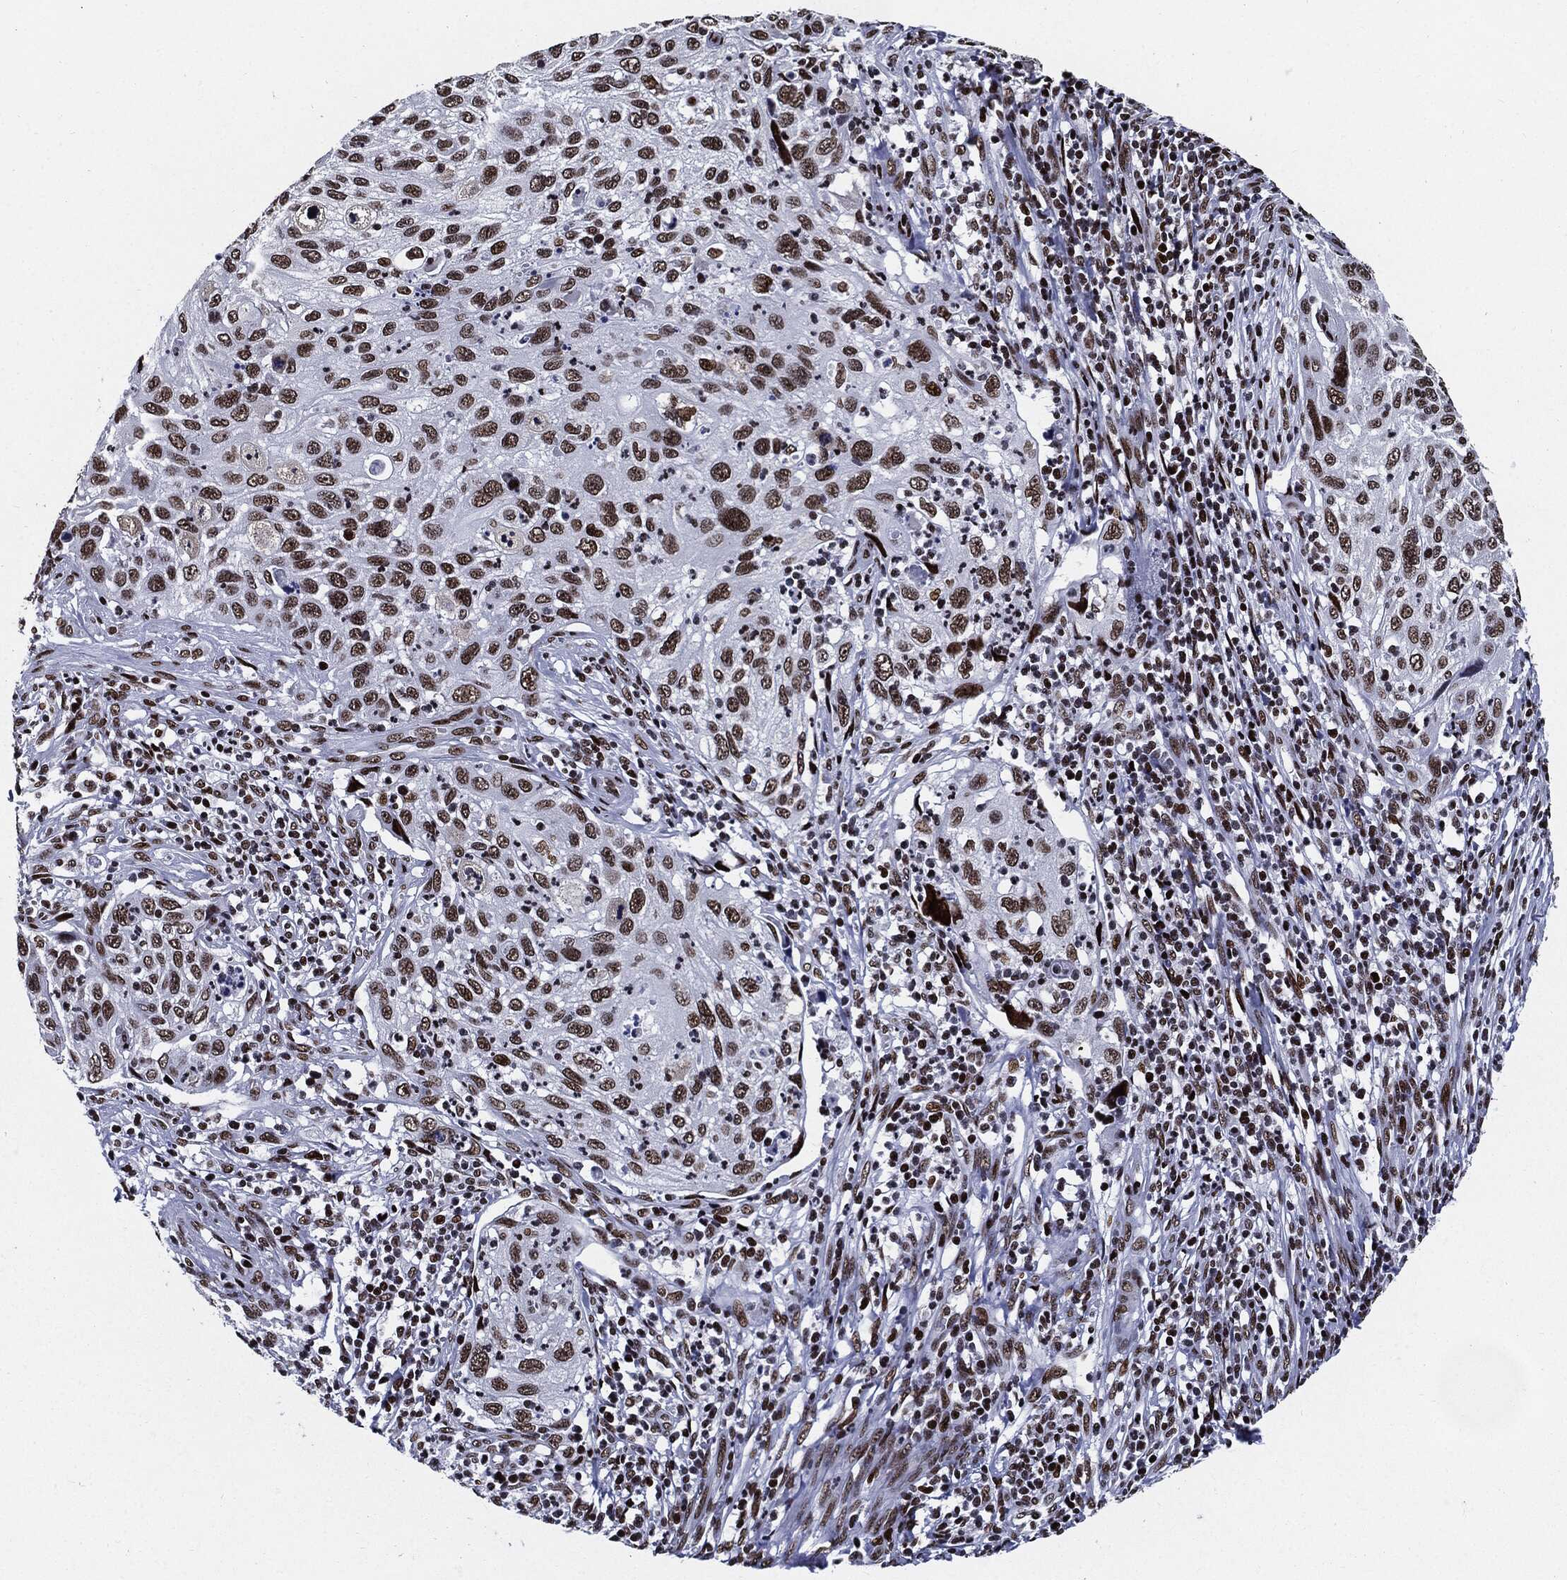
{"staining": {"intensity": "strong", "quantity": ">75%", "location": "nuclear"}, "tissue": "cervical cancer", "cell_type": "Tumor cells", "image_type": "cancer", "snomed": [{"axis": "morphology", "description": "Squamous cell carcinoma, NOS"}, {"axis": "topography", "description": "Cervix"}], "caption": "This image demonstrates immunohistochemistry (IHC) staining of cervical cancer, with high strong nuclear expression in approximately >75% of tumor cells.", "gene": "ZFP91", "patient": {"sex": "female", "age": 70}}